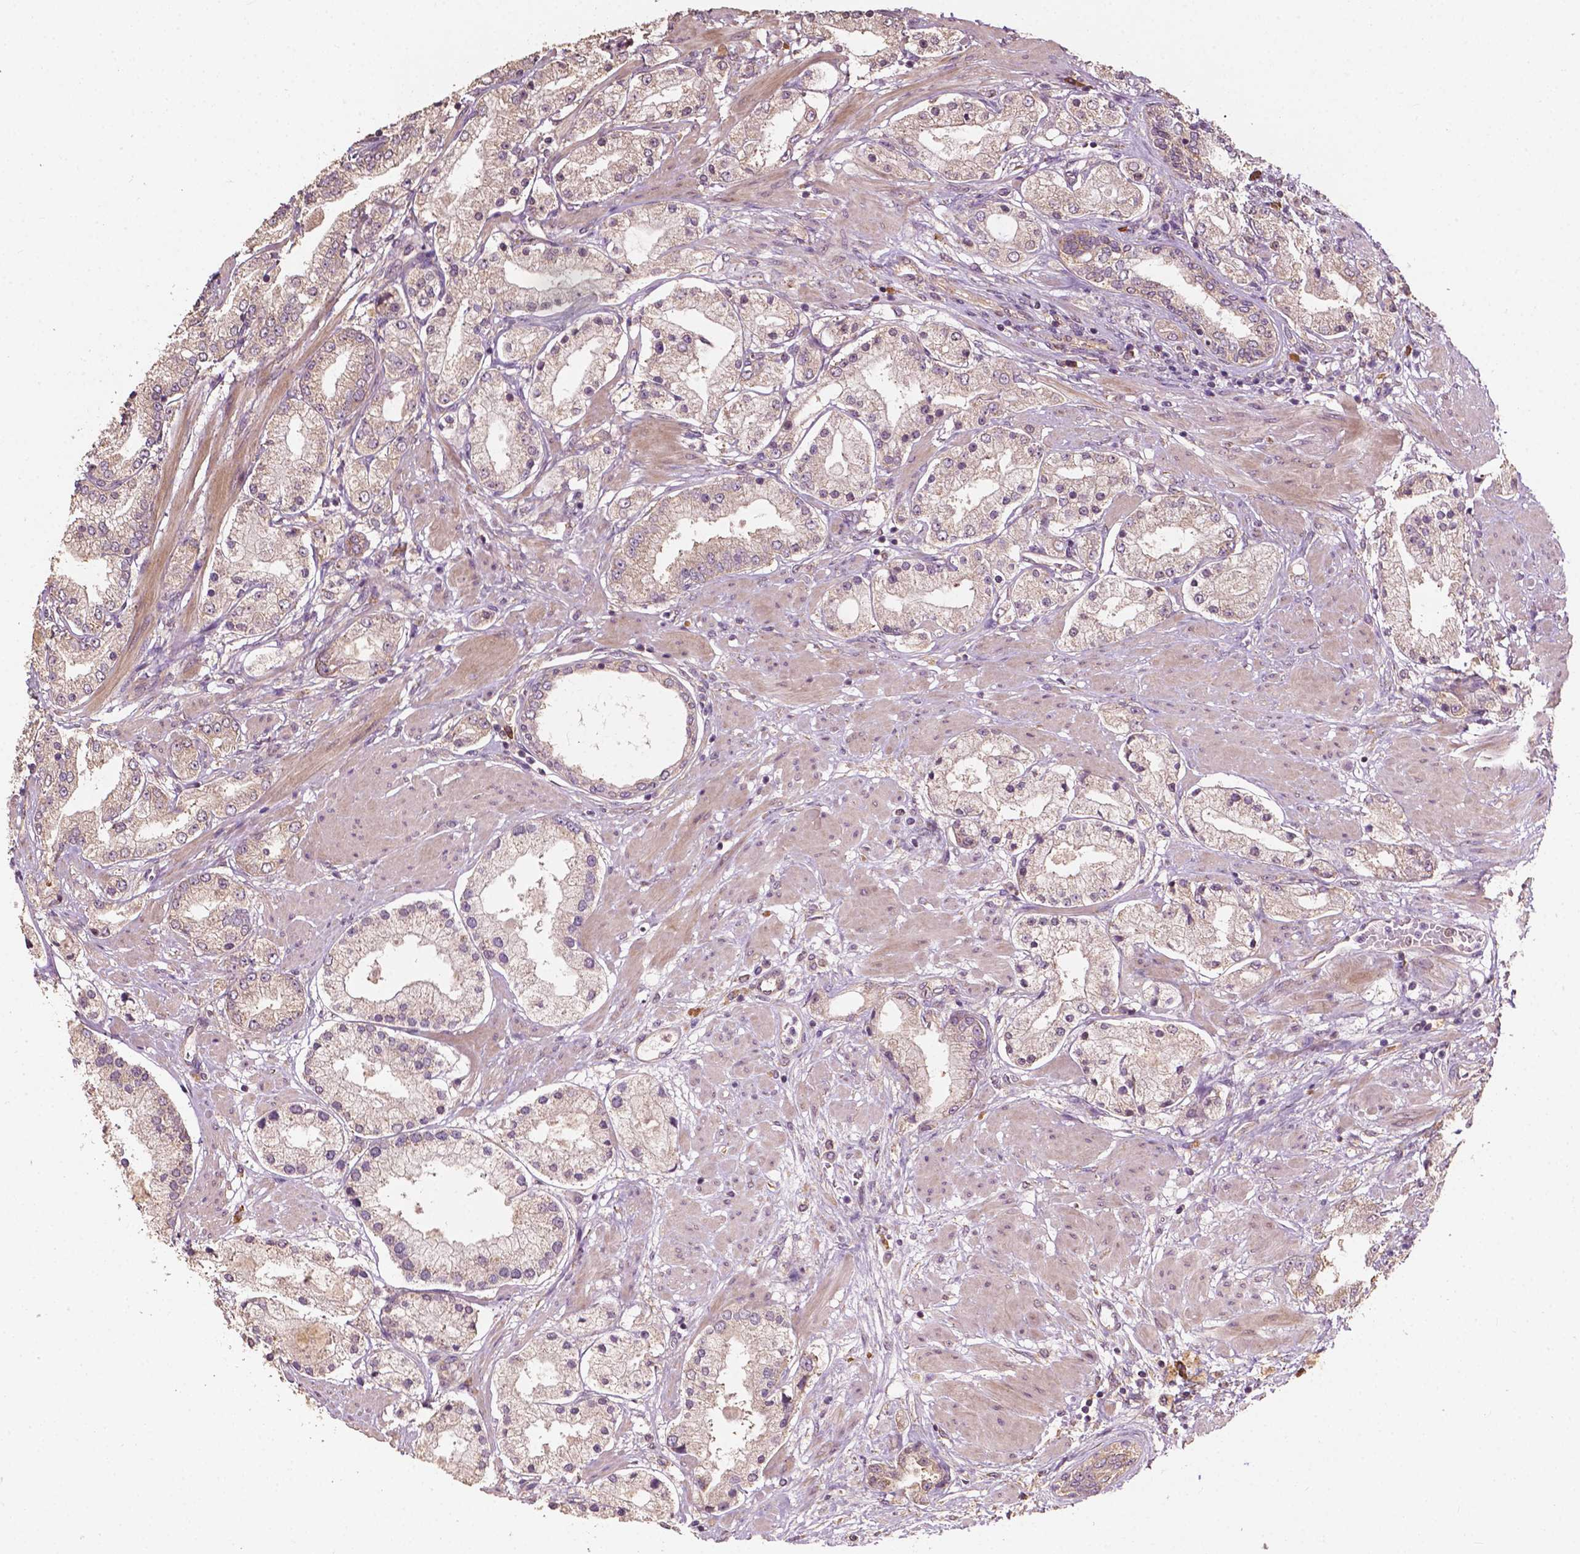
{"staining": {"intensity": "weak", "quantity": "<25%", "location": "cytoplasmic/membranous"}, "tissue": "prostate cancer", "cell_type": "Tumor cells", "image_type": "cancer", "snomed": [{"axis": "morphology", "description": "Adenocarcinoma, High grade"}, {"axis": "topography", "description": "Prostate"}], "caption": "Prostate high-grade adenocarcinoma was stained to show a protein in brown. There is no significant positivity in tumor cells. Brightfield microscopy of immunohistochemistry stained with DAB (3,3'-diaminobenzidine) (brown) and hematoxylin (blue), captured at high magnification.", "gene": "G3BP1", "patient": {"sex": "male", "age": 67}}